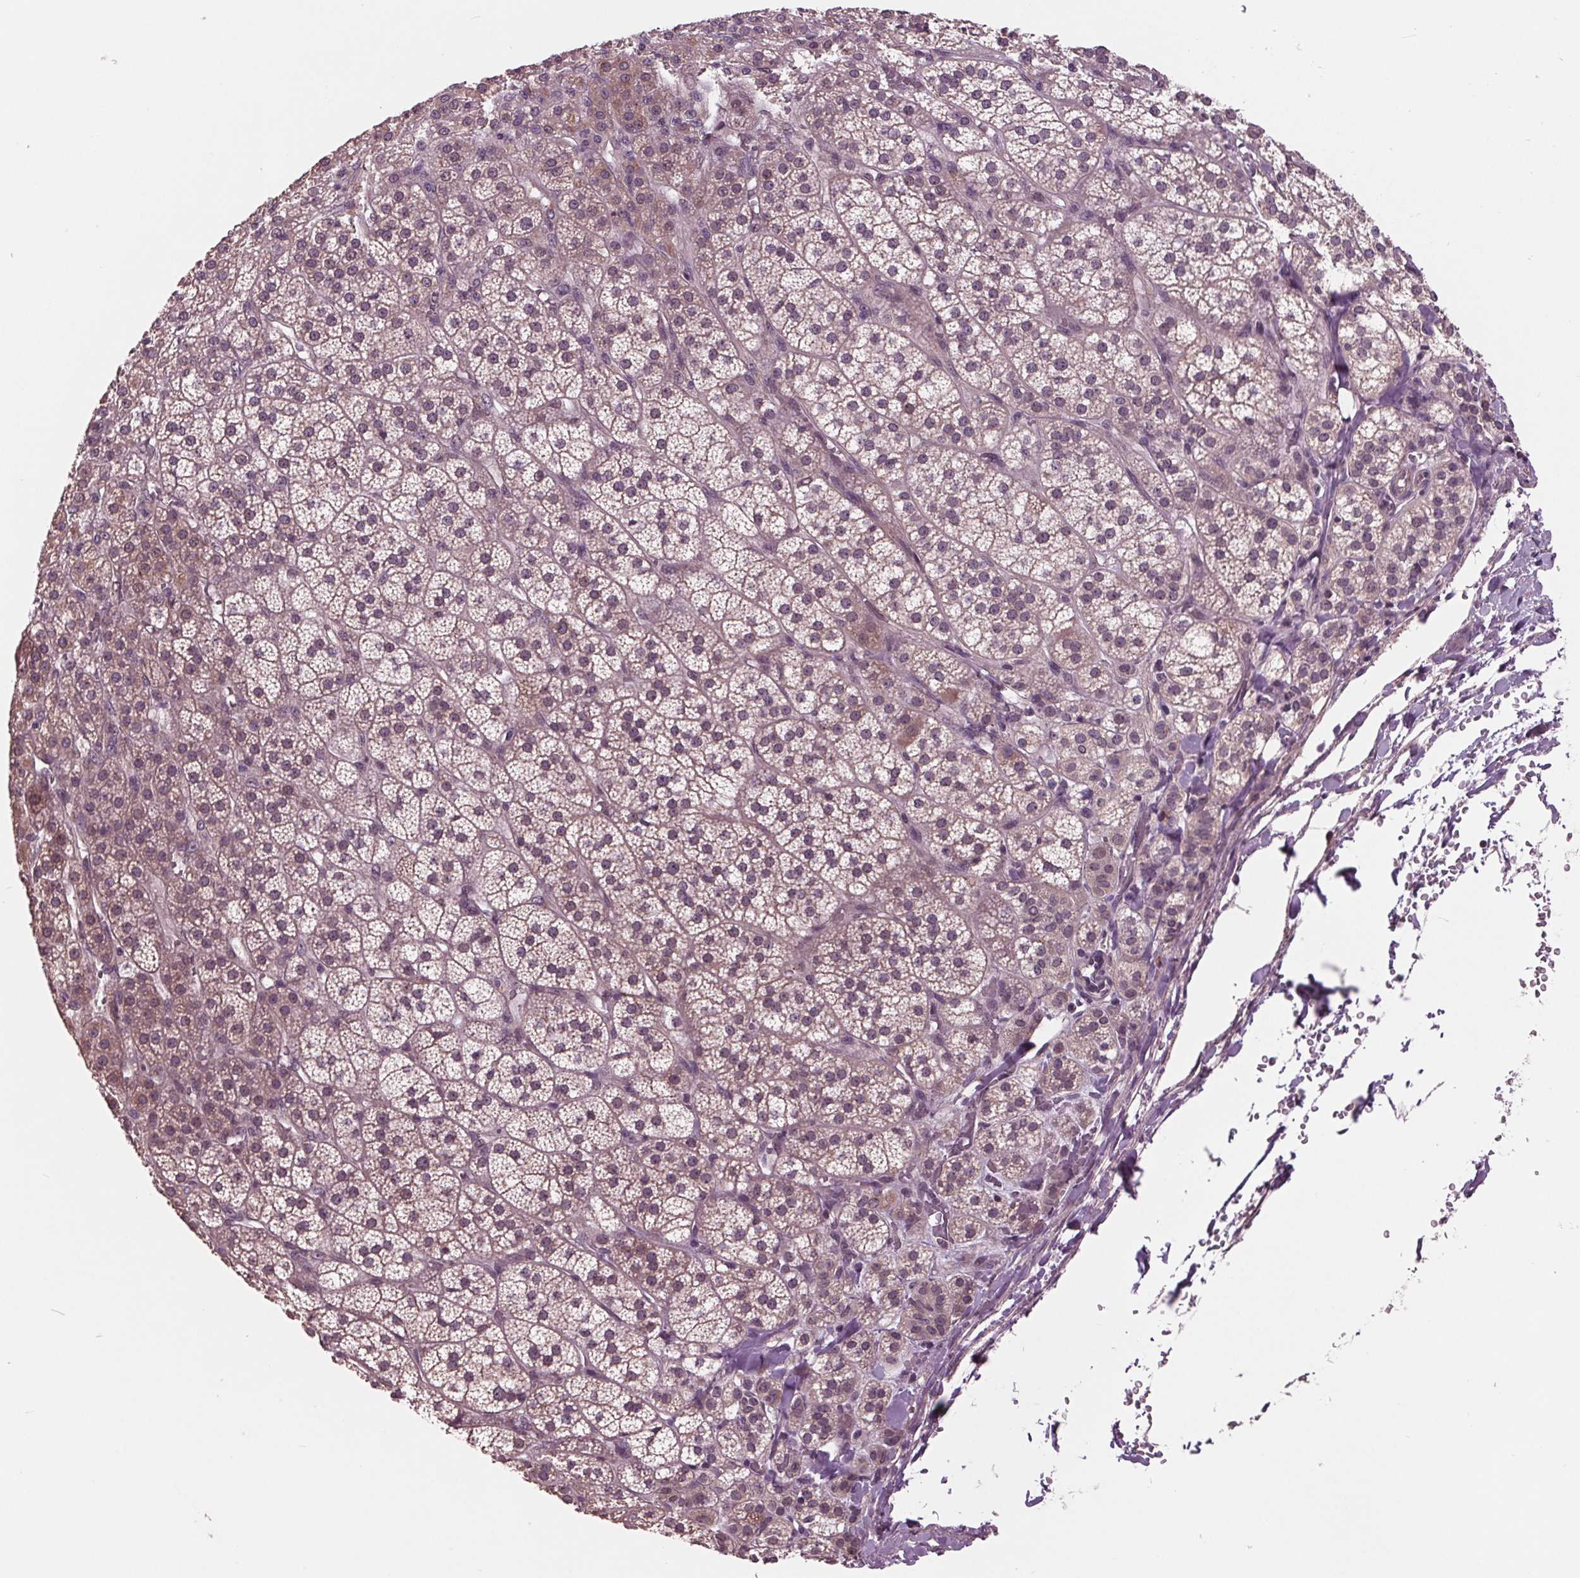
{"staining": {"intensity": "moderate", "quantity": "<25%", "location": "cytoplasmic/membranous"}, "tissue": "adrenal gland", "cell_type": "Glandular cells", "image_type": "normal", "snomed": [{"axis": "morphology", "description": "Normal tissue, NOS"}, {"axis": "topography", "description": "Adrenal gland"}], "caption": "Glandular cells reveal moderate cytoplasmic/membranous staining in about <25% of cells in benign adrenal gland.", "gene": "MAPK8", "patient": {"sex": "female", "age": 60}}